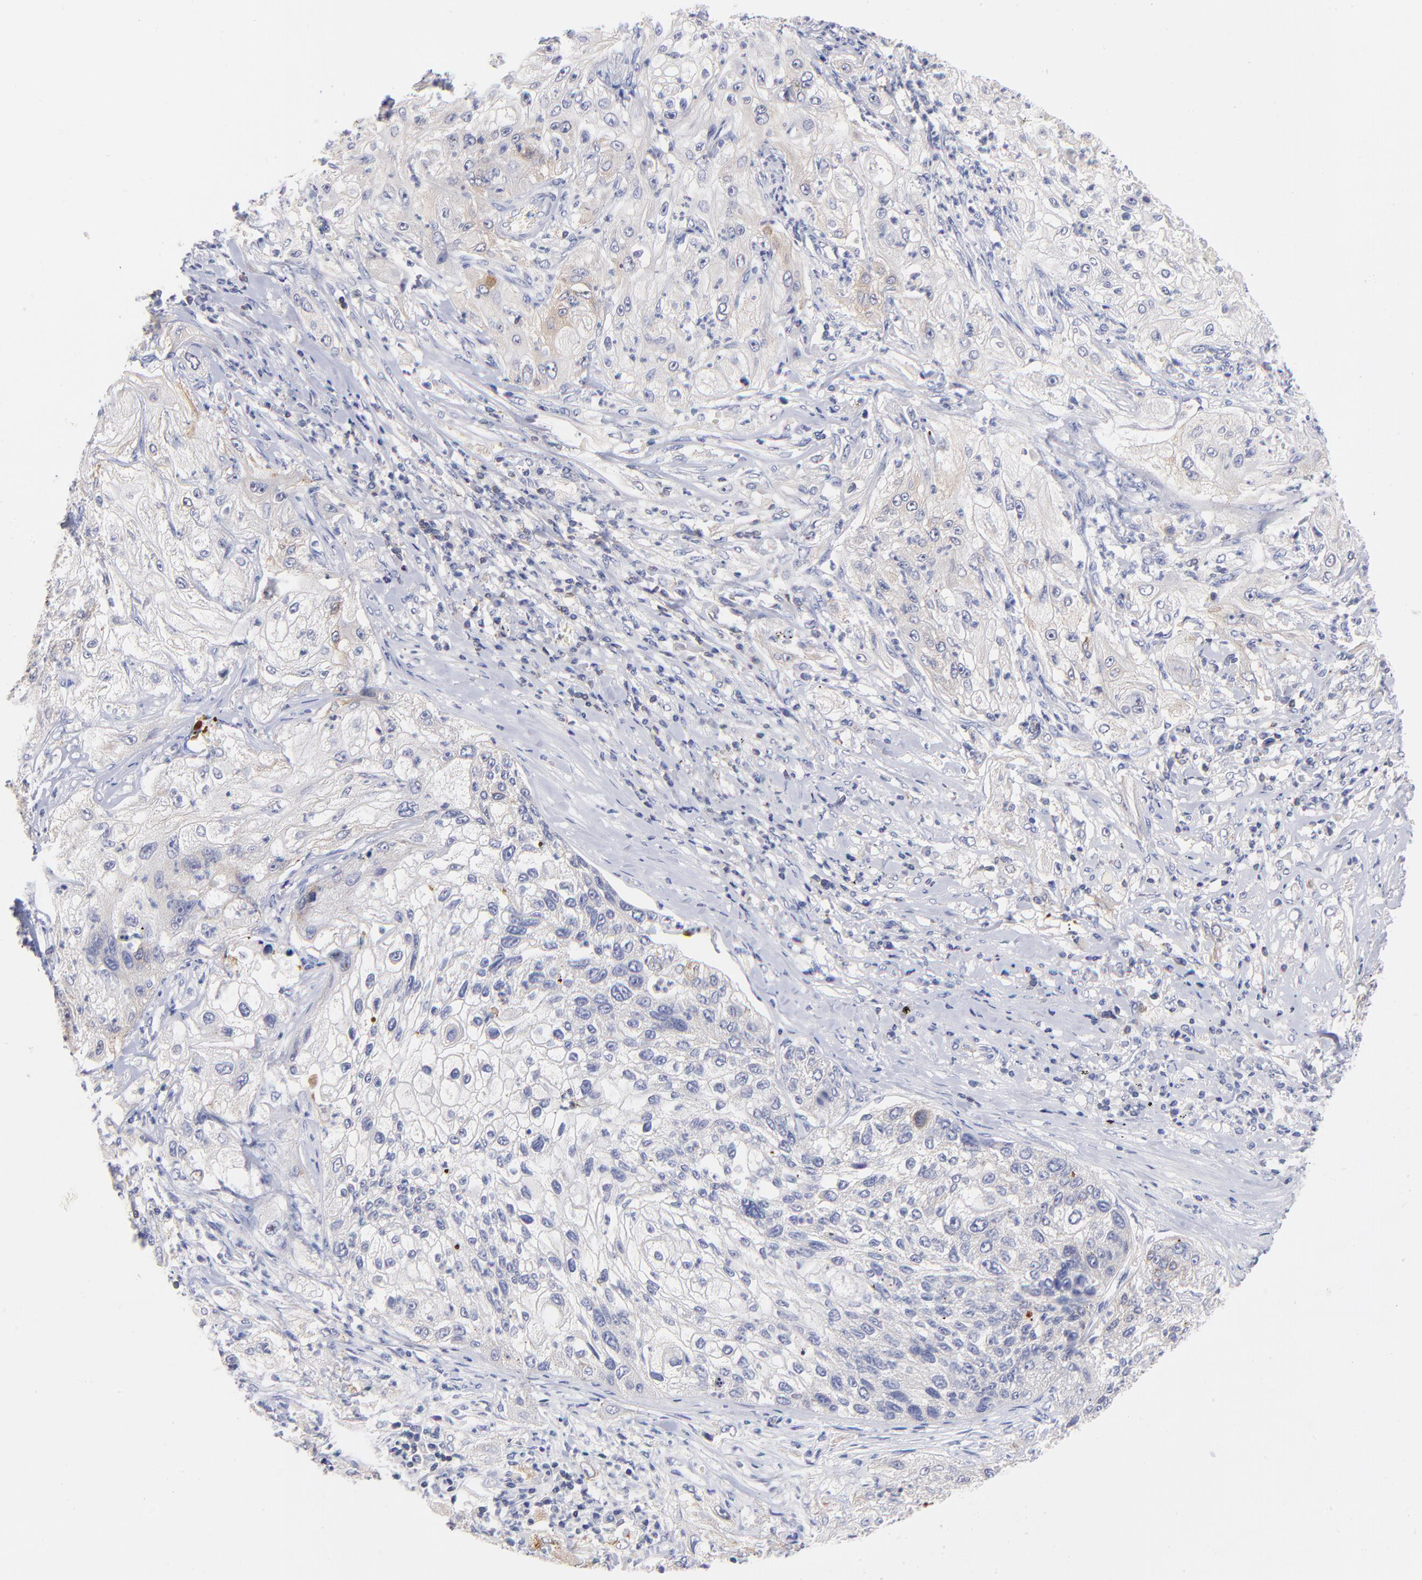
{"staining": {"intensity": "negative", "quantity": "none", "location": "none"}, "tissue": "lung cancer", "cell_type": "Tumor cells", "image_type": "cancer", "snomed": [{"axis": "morphology", "description": "Inflammation, NOS"}, {"axis": "morphology", "description": "Squamous cell carcinoma, NOS"}, {"axis": "topography", "description": "Lymph node"}, {"axis": "topography", "description": "Soft tissue"}, {"axis": "topography", "description": "Lung"}], "caption": "Tumor cells are negative for protein expression in human squamous cell carcinoma (lung).", "gene": "KREMEN2", "patient": {"sex": "male", "age": 66}}